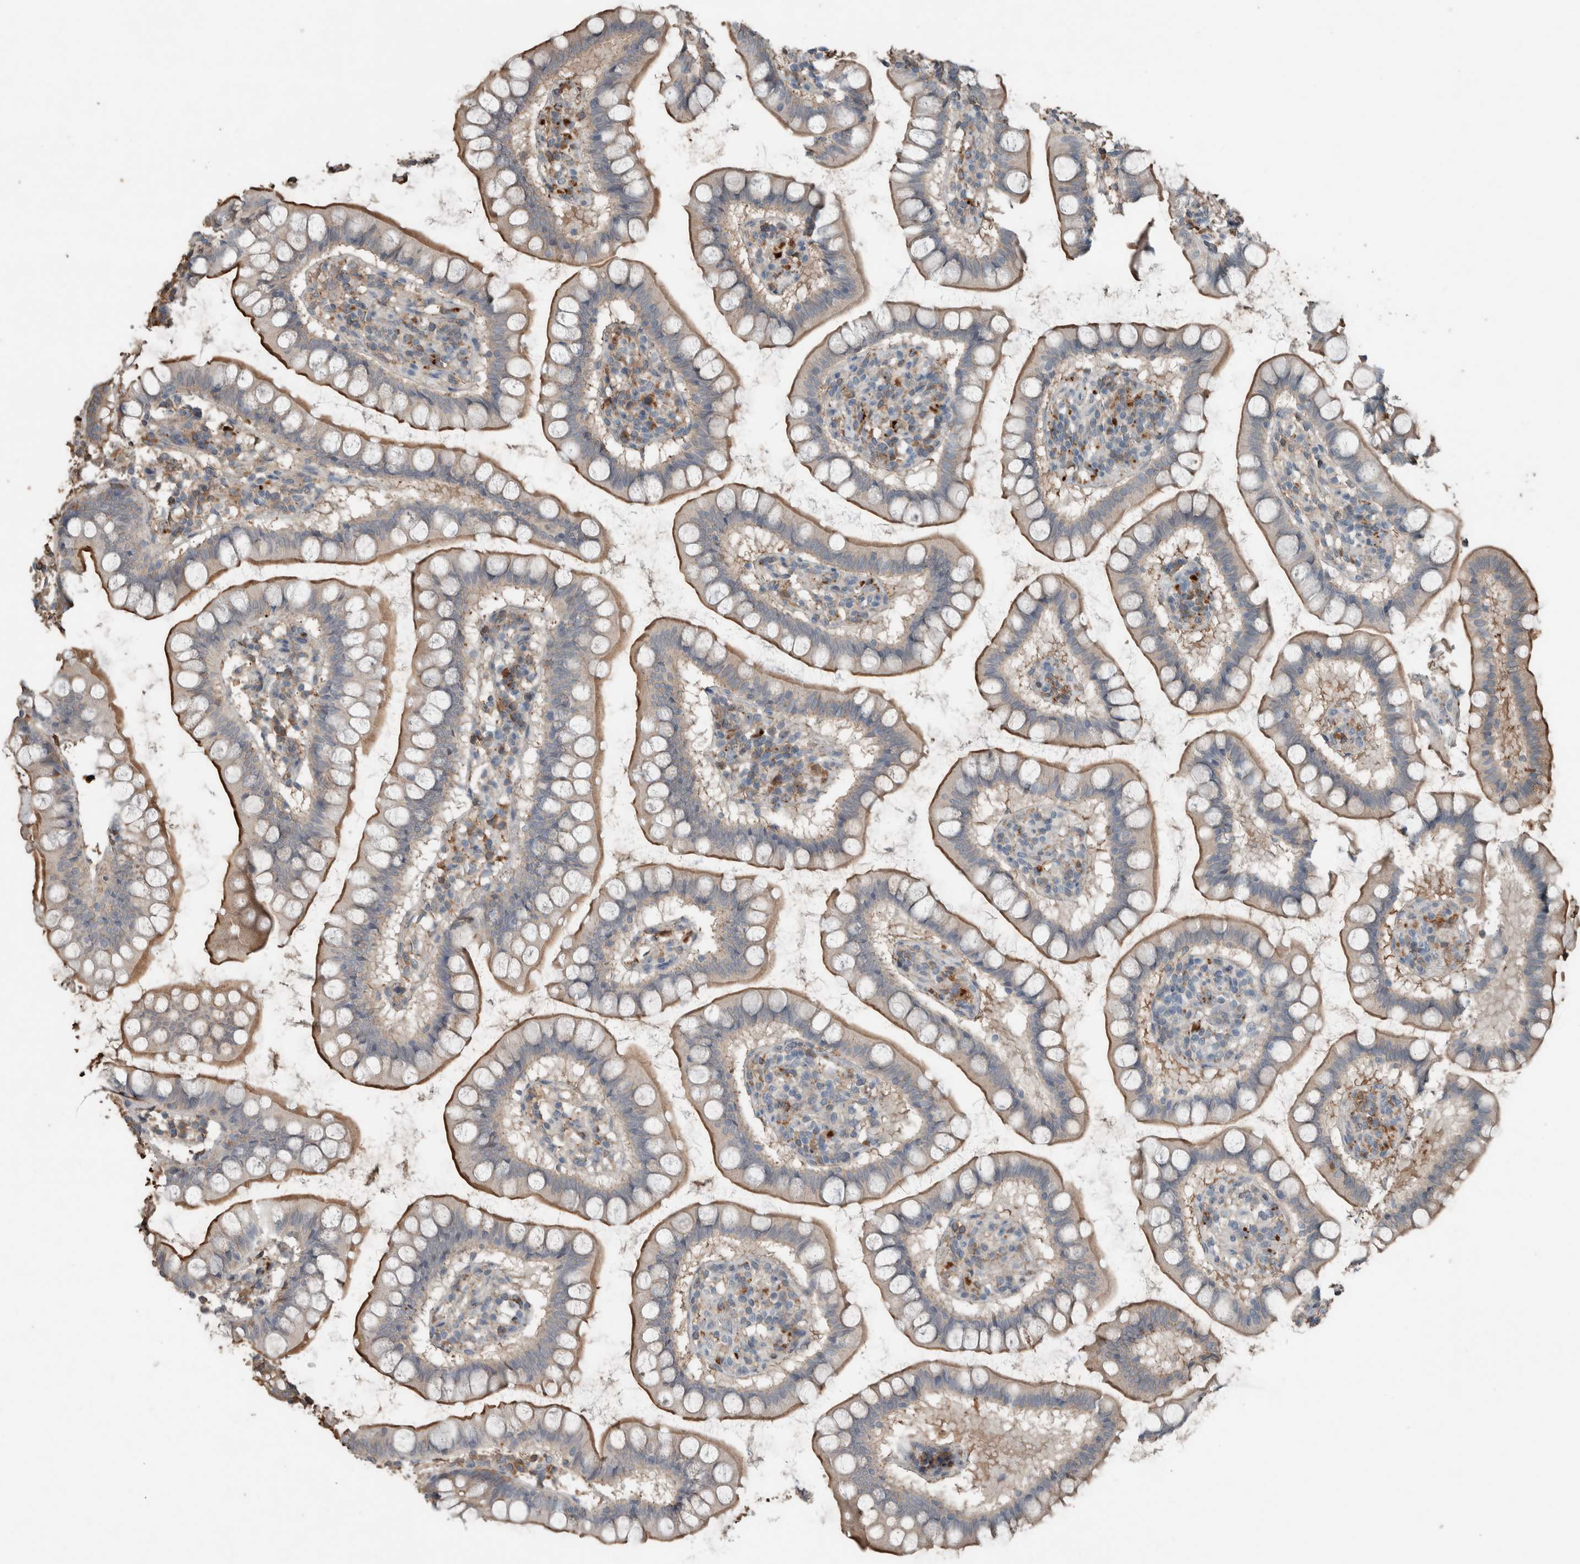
{"staining": {"intensity": "moderate", "quantity": "25%-75%", "location": "cytoplasmic/membranous"}, "tissue": "small intestine", "cell_type": "Glandular cells", "image_type": "normal", "snomed": [{"axis": "morphology", "description": "Normal tissue, NOS"}, {"axis": "topography", "description": "Small intestine"}], "caption": "The photomicrograph displays immunohistochemical staining of normal small intestine. There is moderate cytoplasmic/membranous staining is present in about 25%-75% of glandular cells.", "gene": "USP34", "patient": {"sex": "female", "age": 84}}